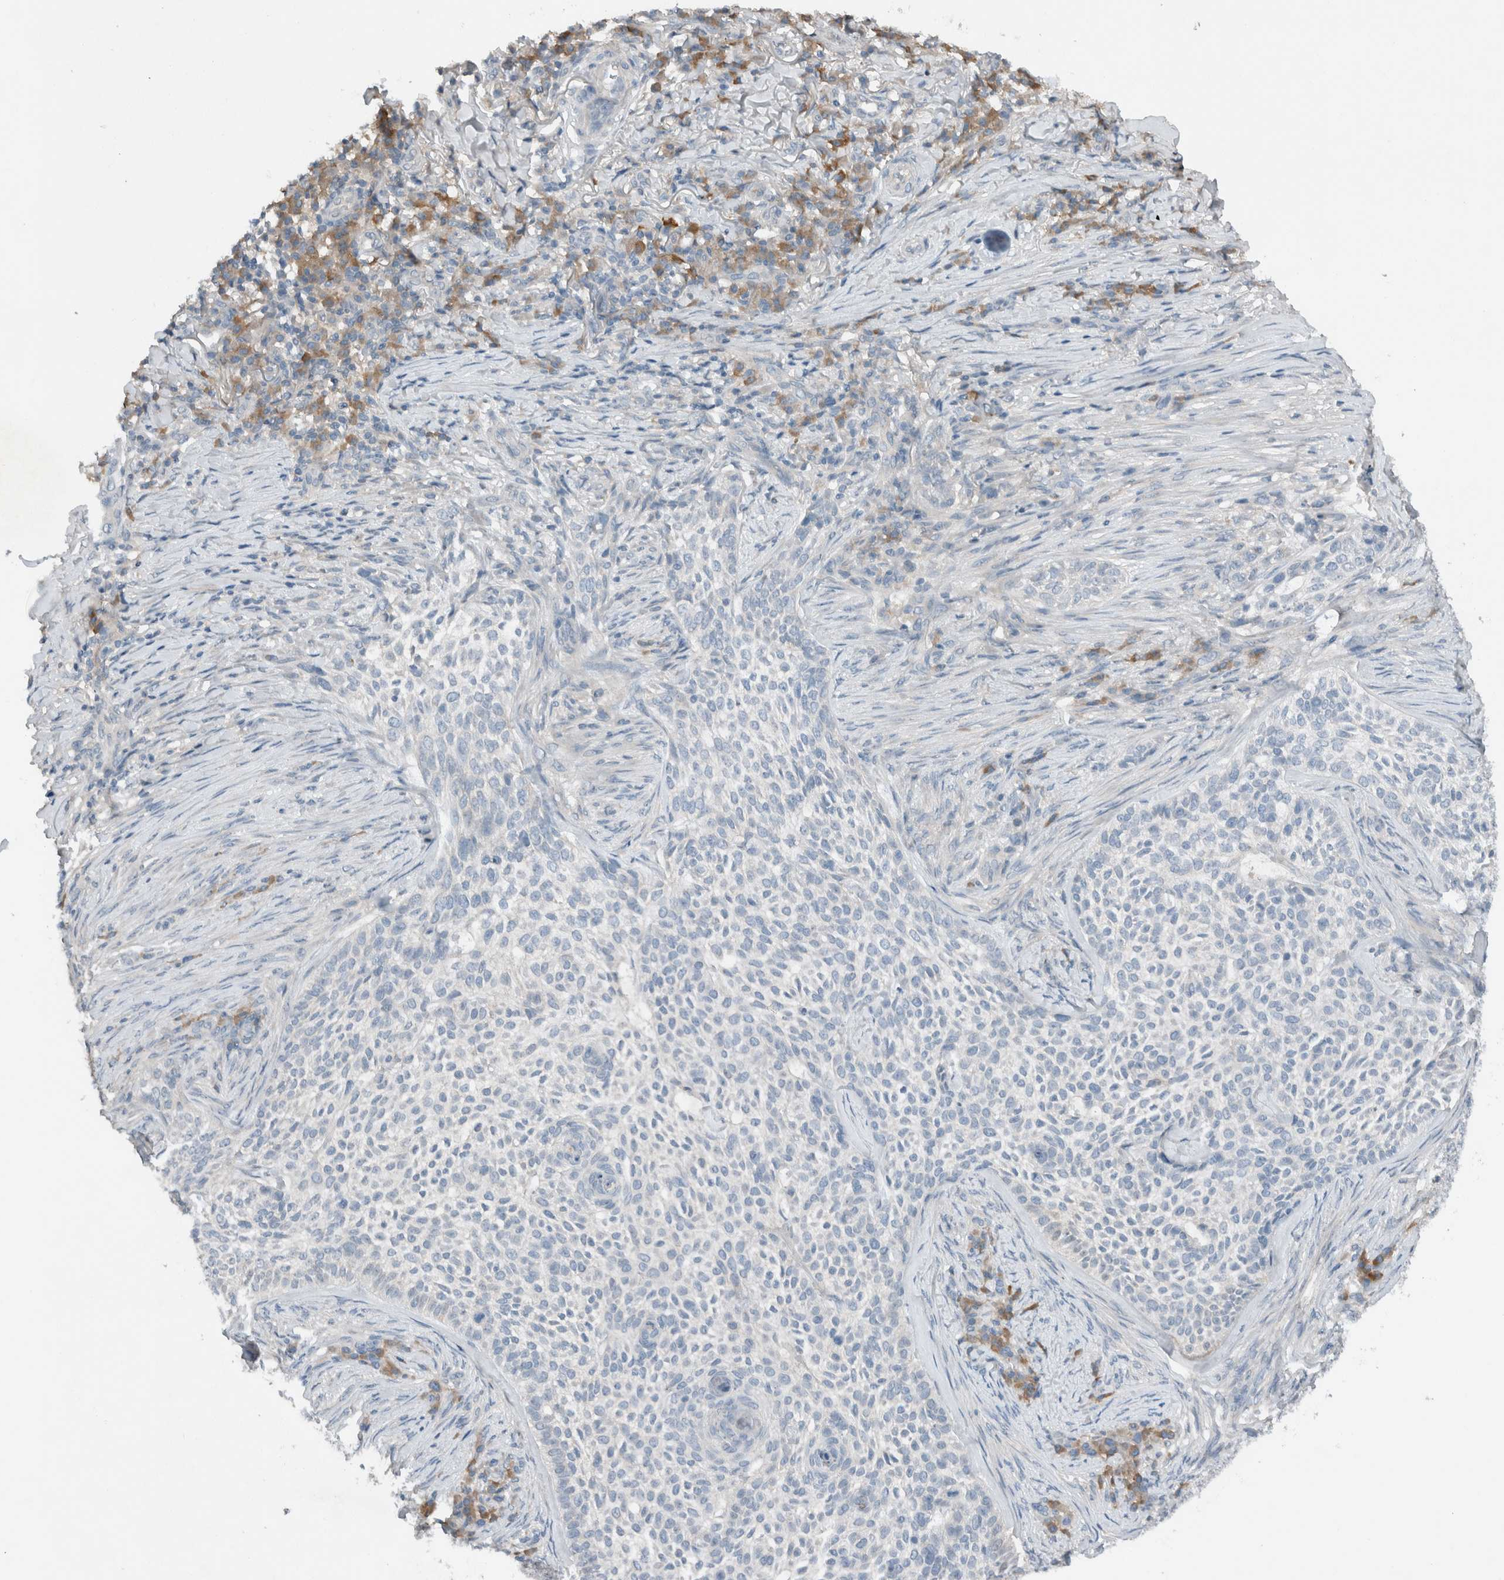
{"staining": {"intensity": "negative", "quantity": "none", "location": "none"}, "tissue": "skin cancer", "cell_type": "Tumor cells", "image_type": "cancer", "snomed": [{"axis": "morphology", "description": "Basal cell carcinoma"}, {"axis": "topography", "description": "Skin"}], "caption": "This is an immunohistochemistry (IHC) micrograph of skin cancer. There is no expression in tumor cells.", "gene": "UGCG", "patient": {"sex": "female", "age": 64}}